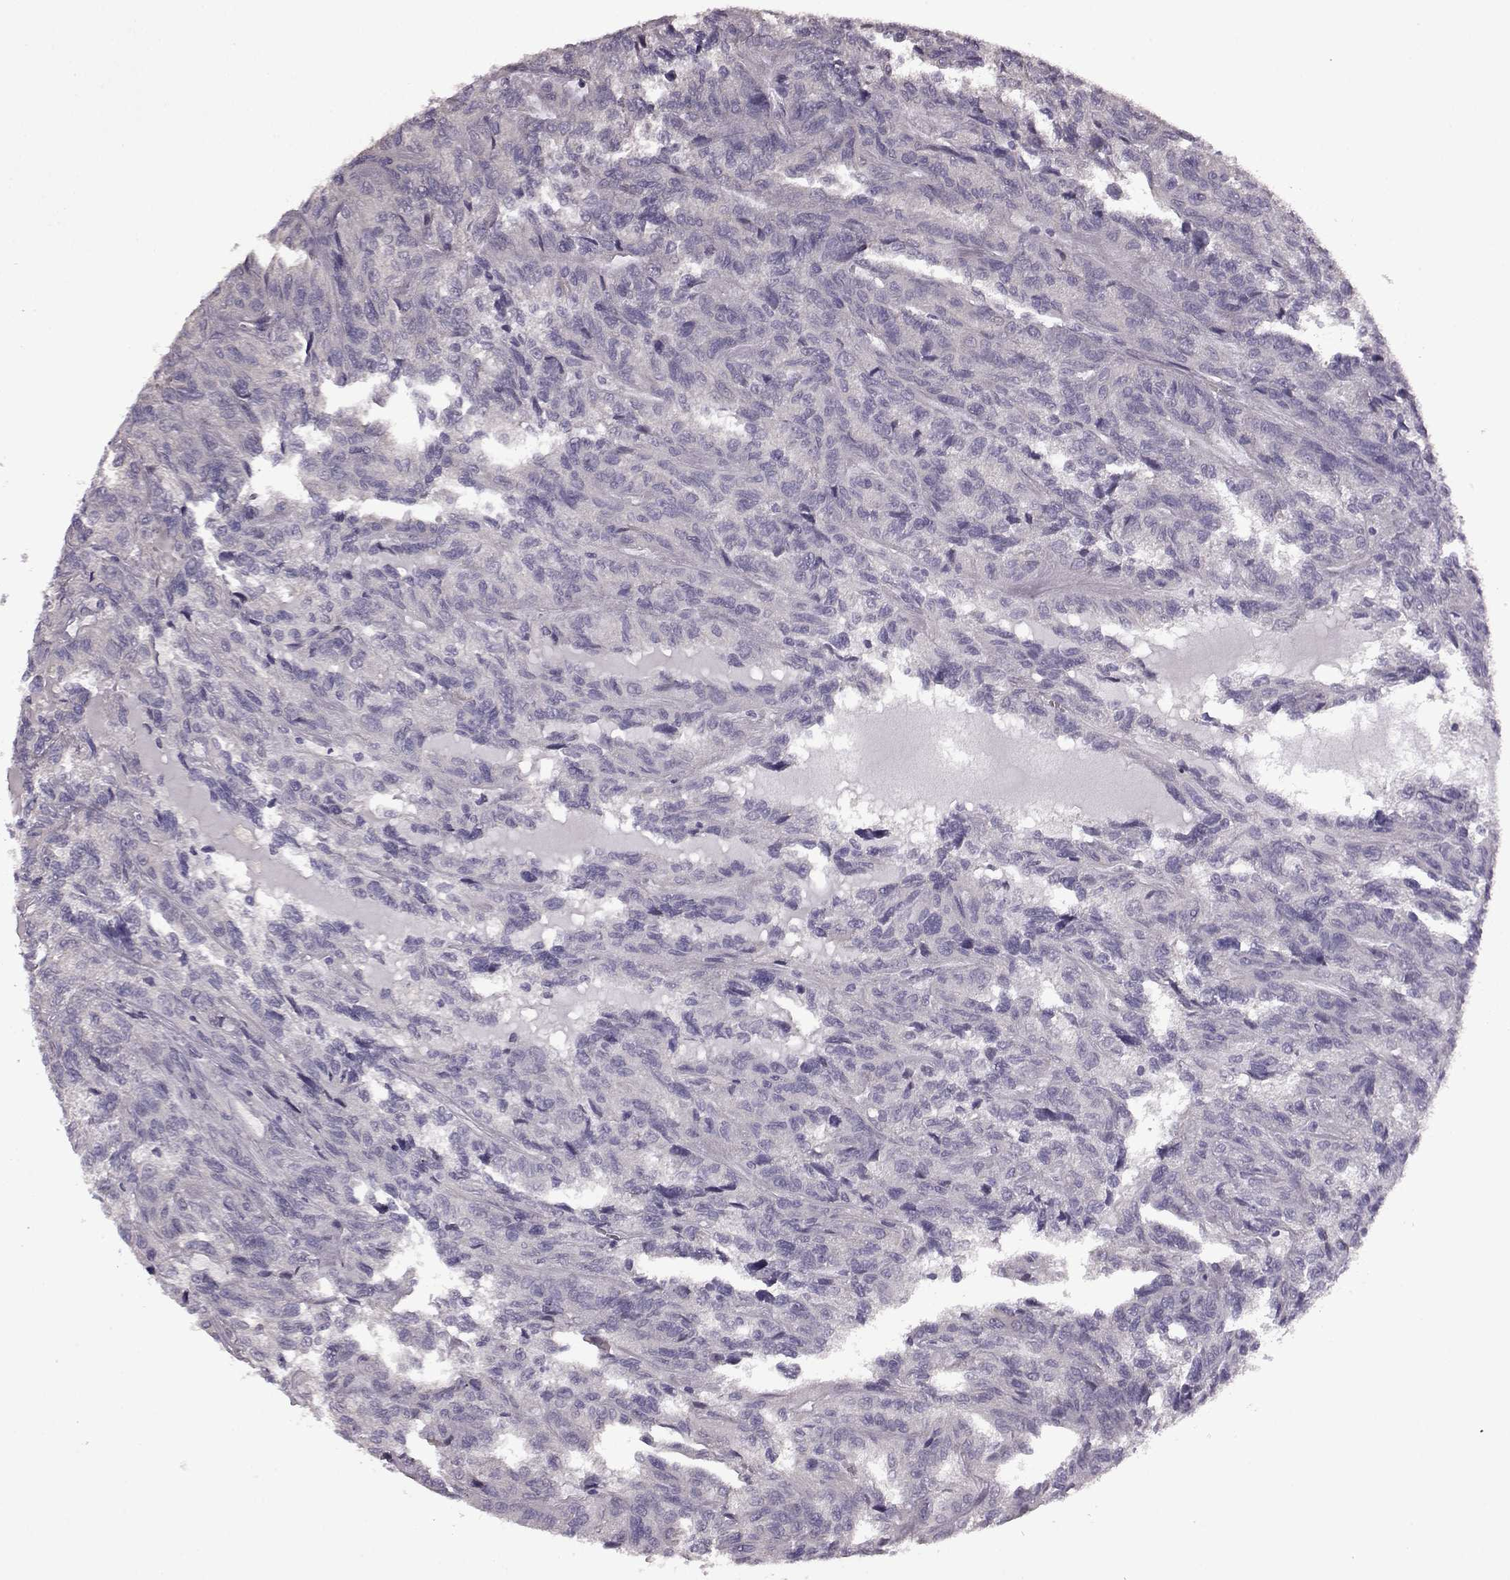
{"staining": {"intensity": "negative", "quantity": "none", "location": "none"}, "tissue": "renal cancer", "cell_type": "Tumor cells", "image_type": "cancer", "snomed": [{"axis": "morphology", "description": "Adenocarcinoma, NOS"}, {"axis": "topography", "description": "Kidney"}], "caption": "This is an IHC image of human renal adenocarcinoma. There is no positivity in tumor cells.", "gene": "EDDM3B", "patient": {"sex": "male", "age": 79}}